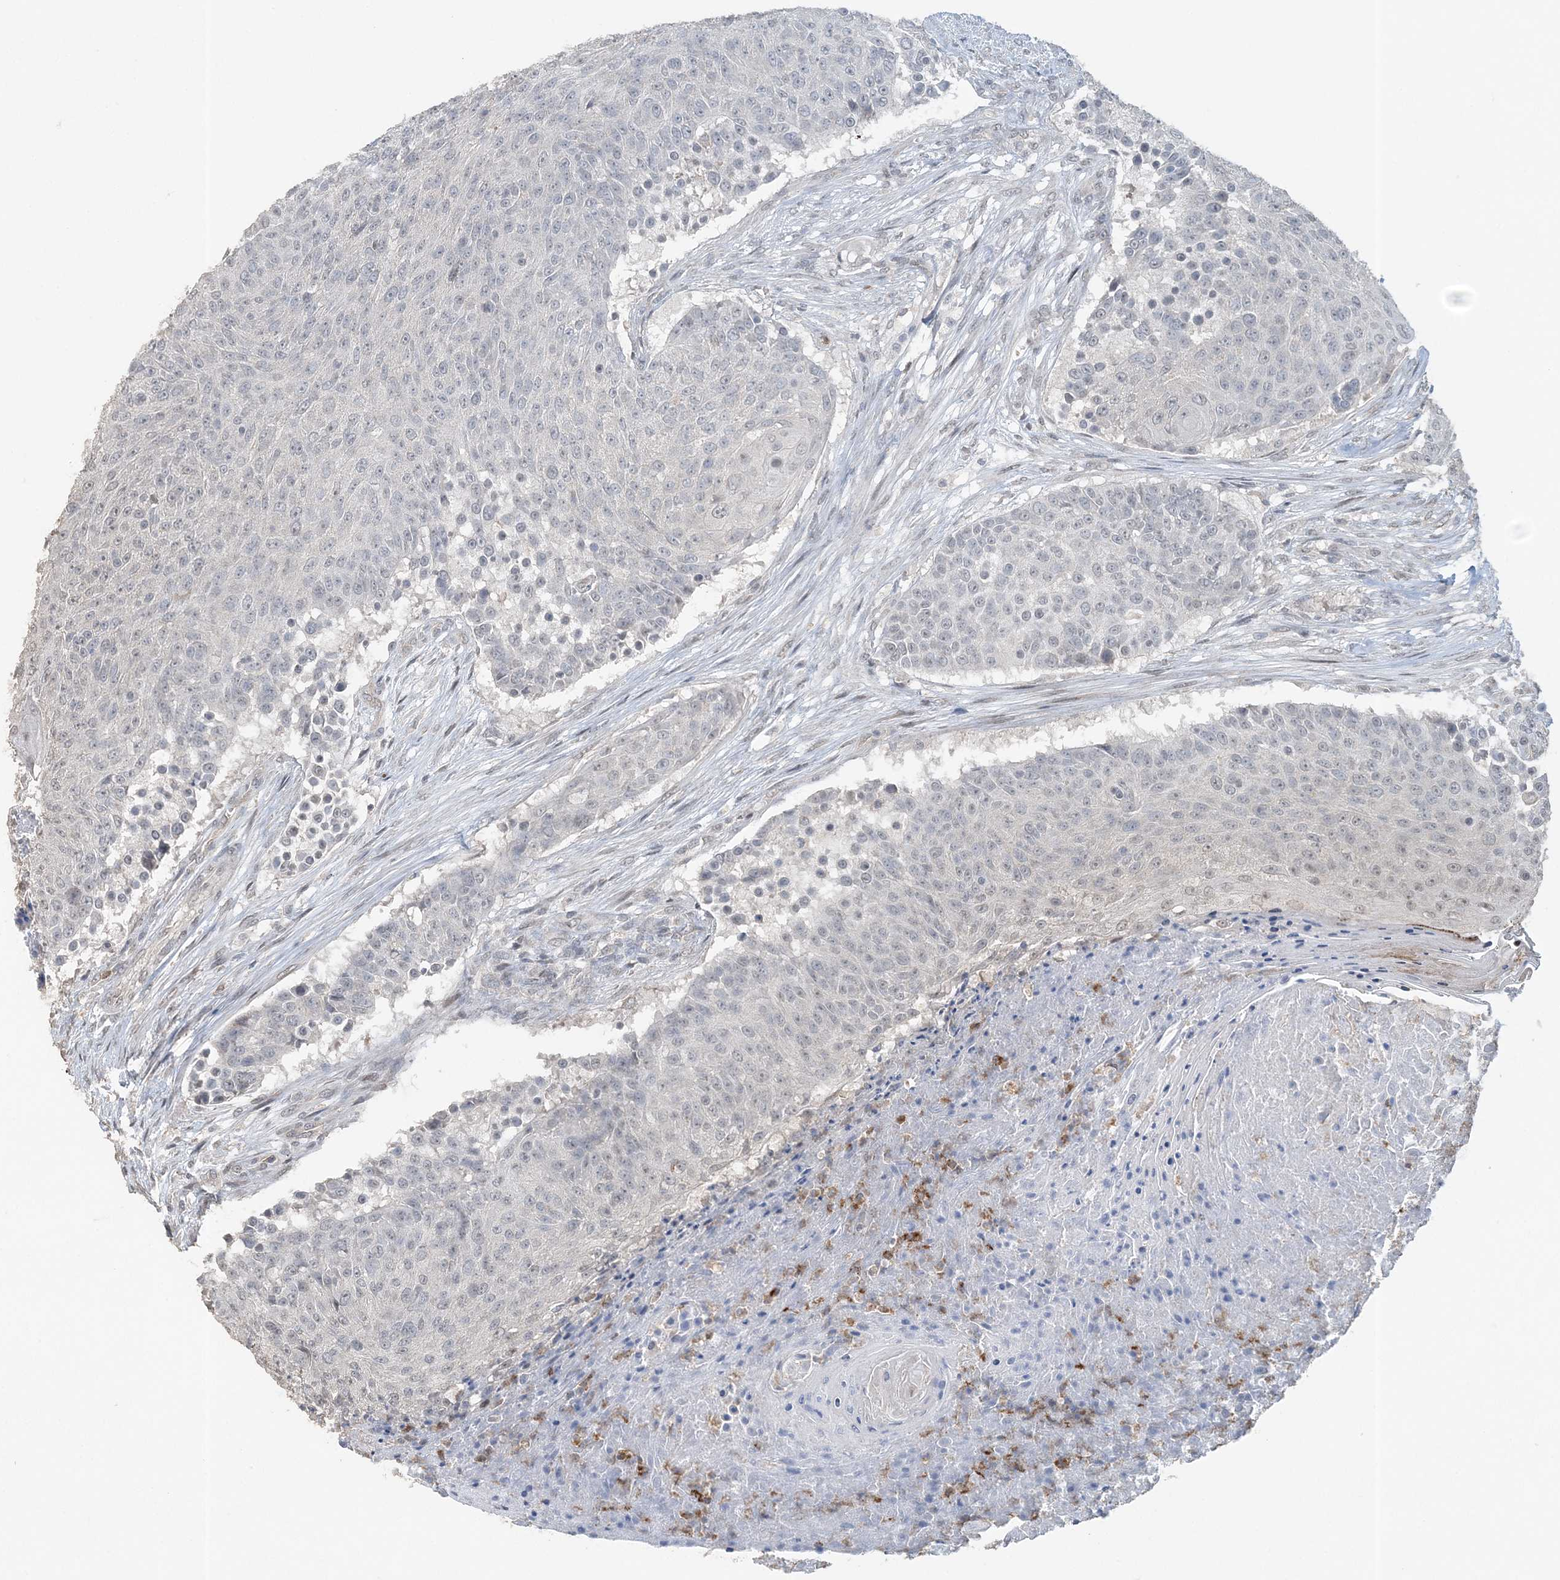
{"staining": {"intensity": "negative", "quantity": "none", "location": "none"}, "tissue": "urothelial cancer", "cell_type": "Tumor cells", "image_type": "cancer", "snomed": [{"axis": "morphology", "description": "Urothelial carcinoma, High grade"}, {"axis": "topography", "description": "Urinary bladder"}], "caption": "High power microscopy micrograph of an IHC image of urothelial carcinoma (high-grade), revealing no significant staining in tumor cells.", "gene": "FAM110A", "patient": {"sex": "female", "age": 63}}